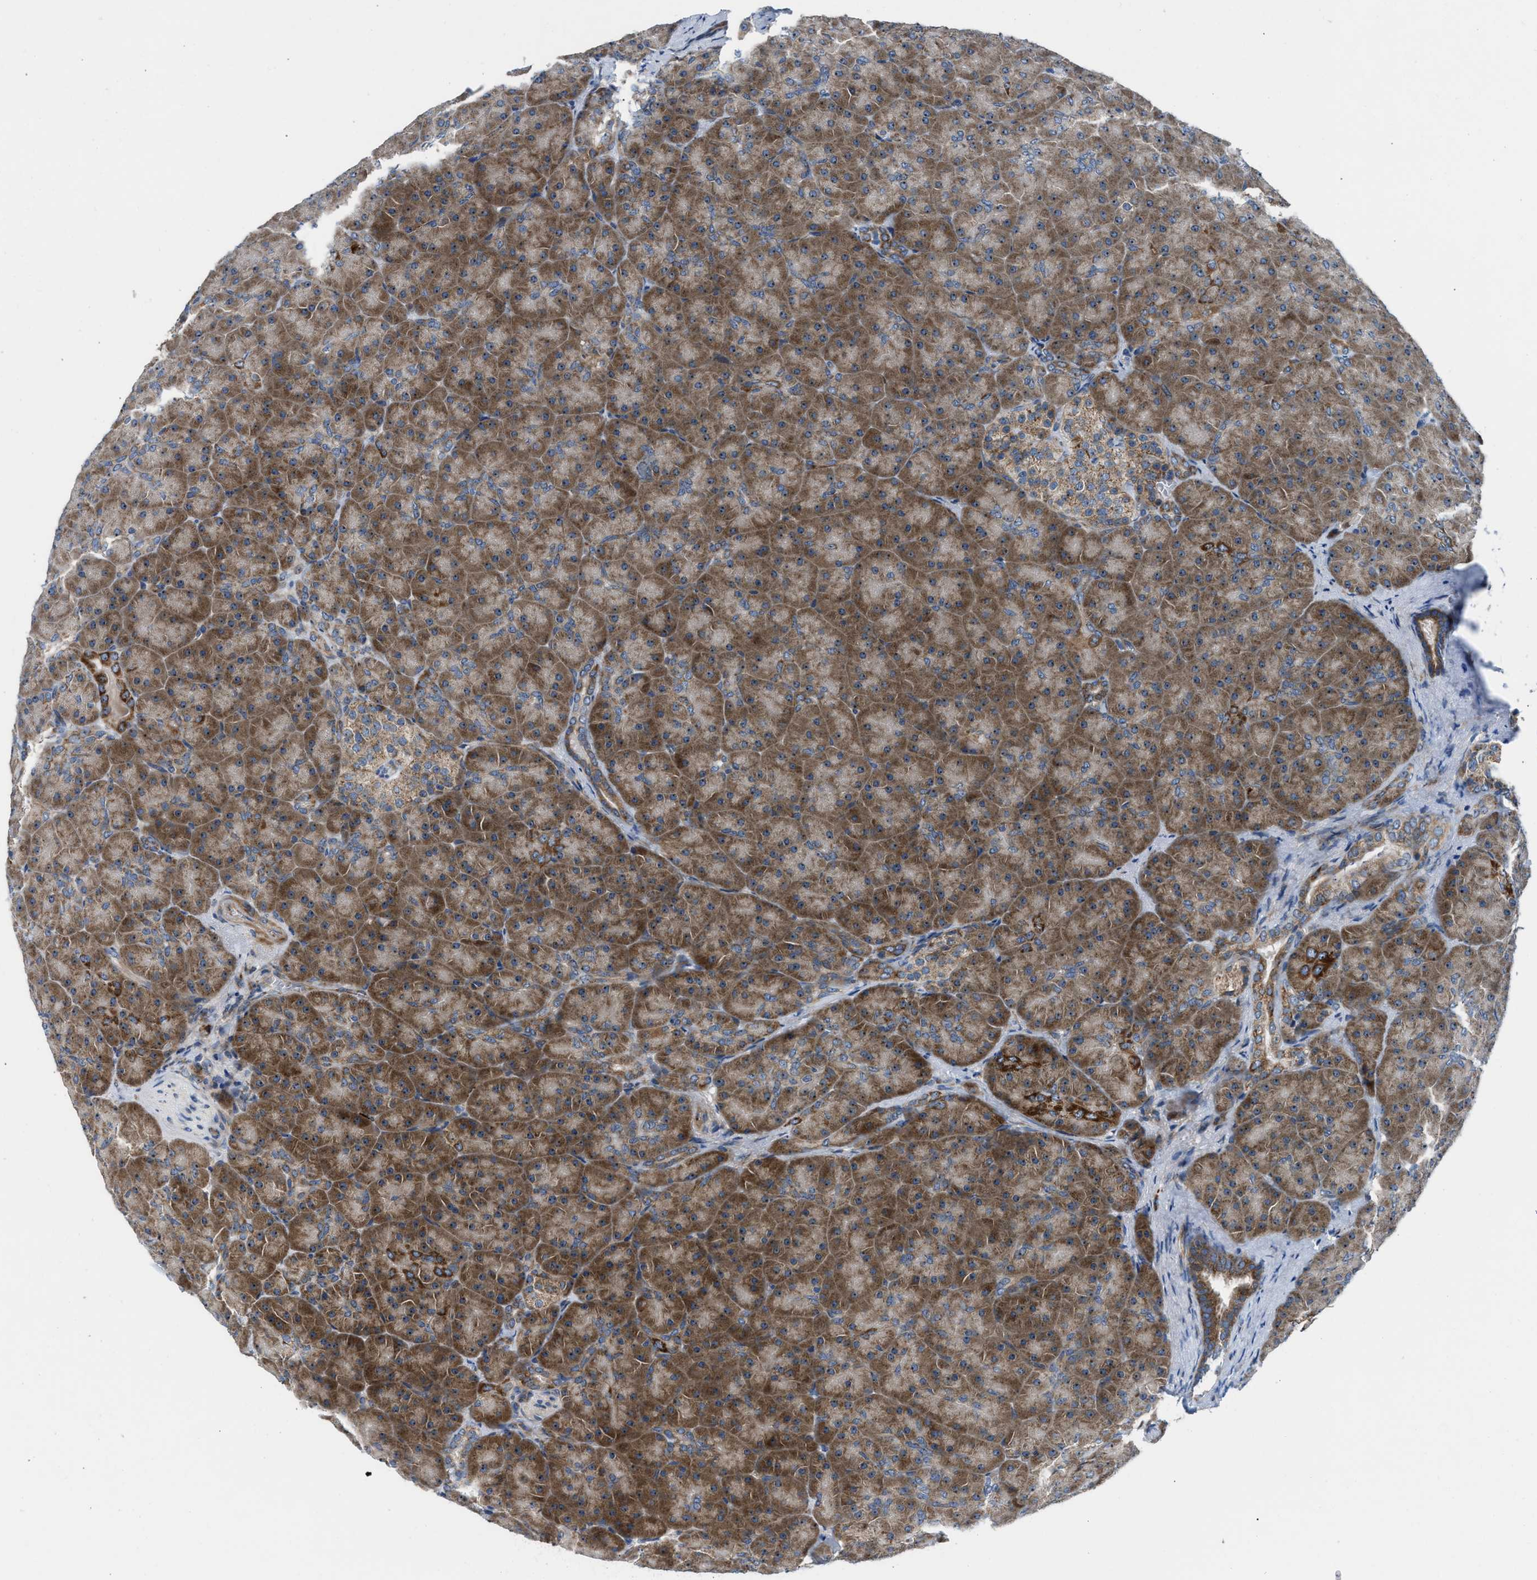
{"staining": {"intensity": "moderate", "quantity": ">75%", "location": "cytoplasmic/membranous,nuclear"}, "tissue": "pancreas", "cell_type": "Exocrine glandular cells", "image_type": "normal", "snomed": [{"axis": "morphology", "description": "Normal tissue, NOS"}, {"axis": "topography", "description": "Pancreas"}], "caption": "Protein staining of unremarkable pancreas shows moderate cytoplasmic/membranous,nuclear staining in about >75% of exocrine glandular cells.", "gene": "TPH1", "patient": {"sex": "male", "age": 66}}